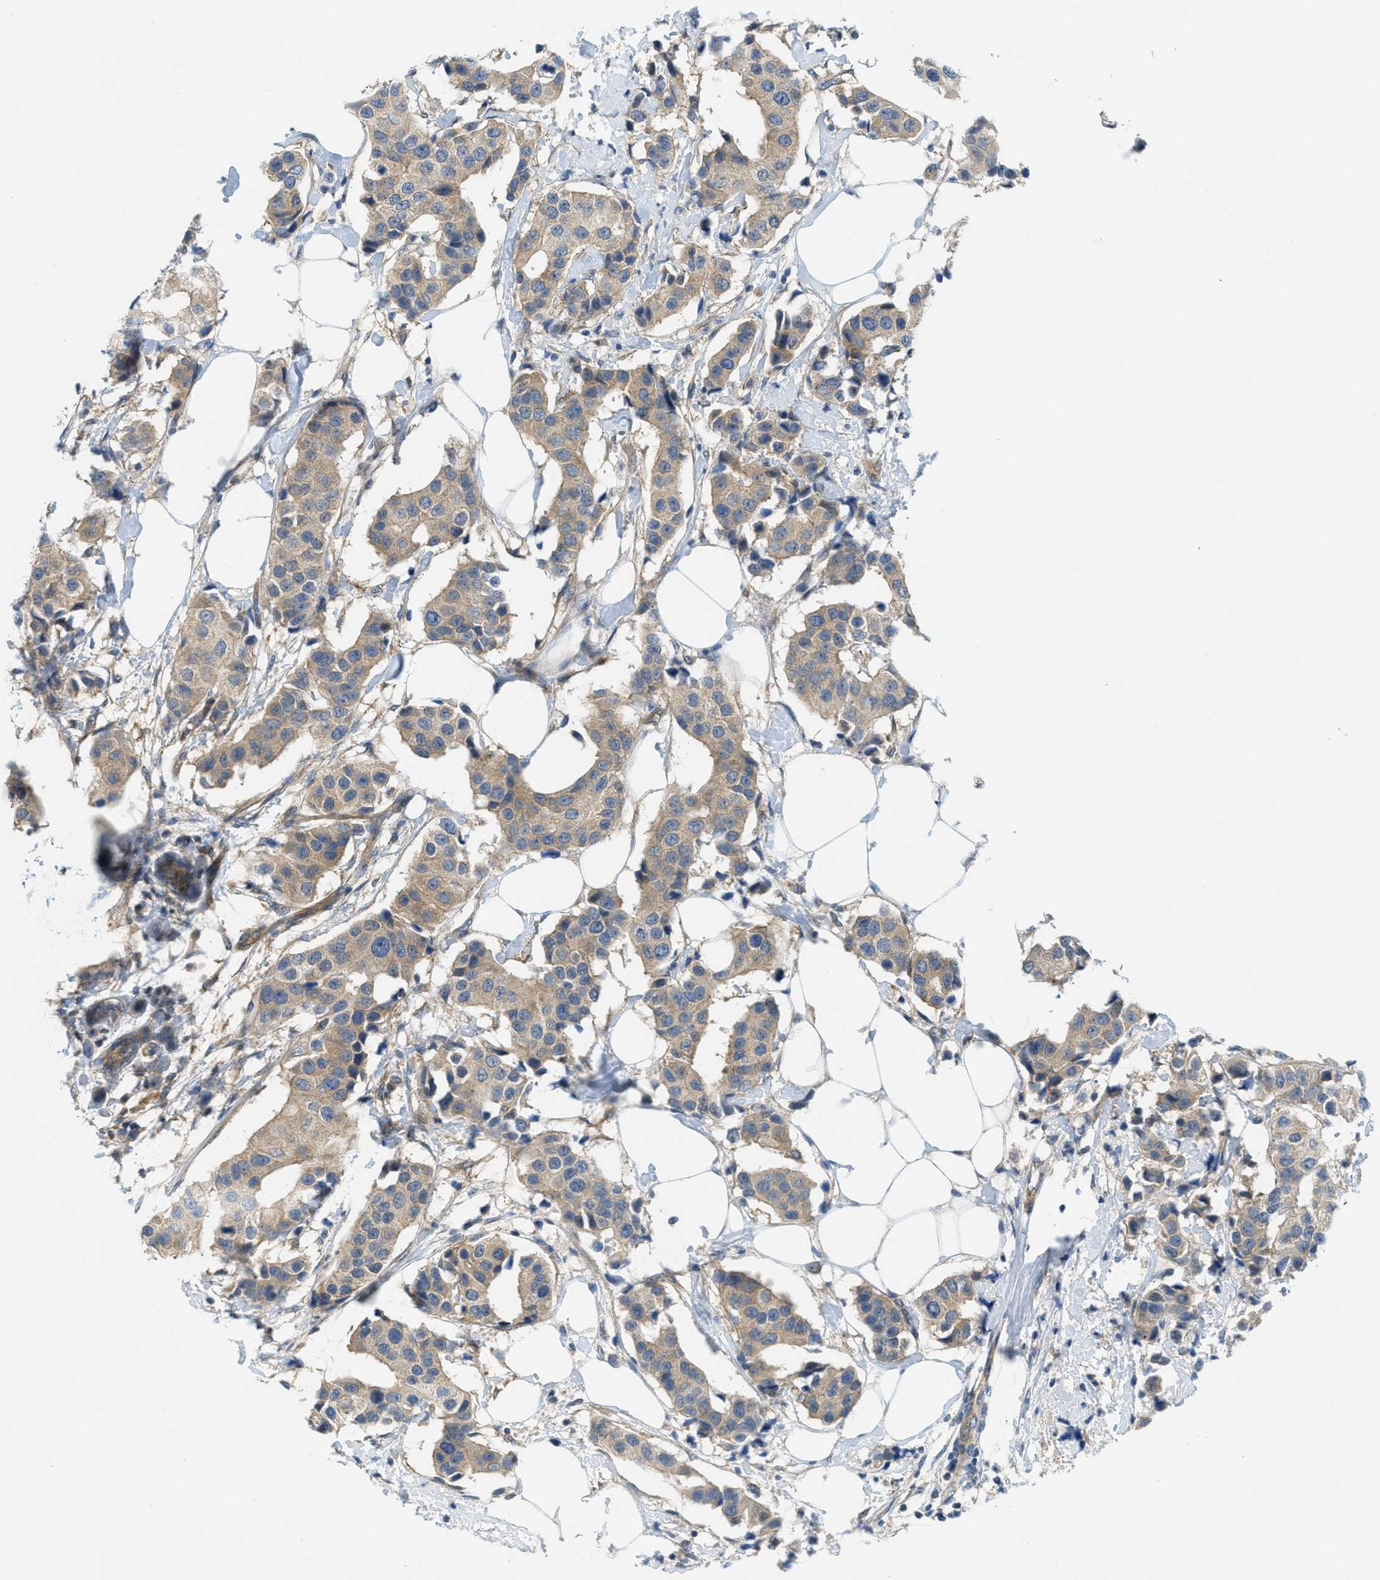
{"staining": {"intensity": "weak", "quantity": ">75%", "location": "cytoplasmic/membranous"}, "tissue": "breast cancer", "cell_type": "Tumor cells", "image_type": "cancer", "snomed": [{"axis": "morphology", "description": "Normal tissue, NOS"}, {"axis": "morphology", "description": "Duct carcinoma"}, {"axis": "topography", "description": "Breast"}], "caption": "Immunohistochemistry (IHC) (DAB (3,3'-diaminobenzidine)) staining of human invasive ductal carcinoma (breast) exhibits weak cytoplasmic/membranous protein positivity in approximately >75% of tumor cells.", "gene": "ZFYVE9", "patient": {"sex": "female", "age": 39}}